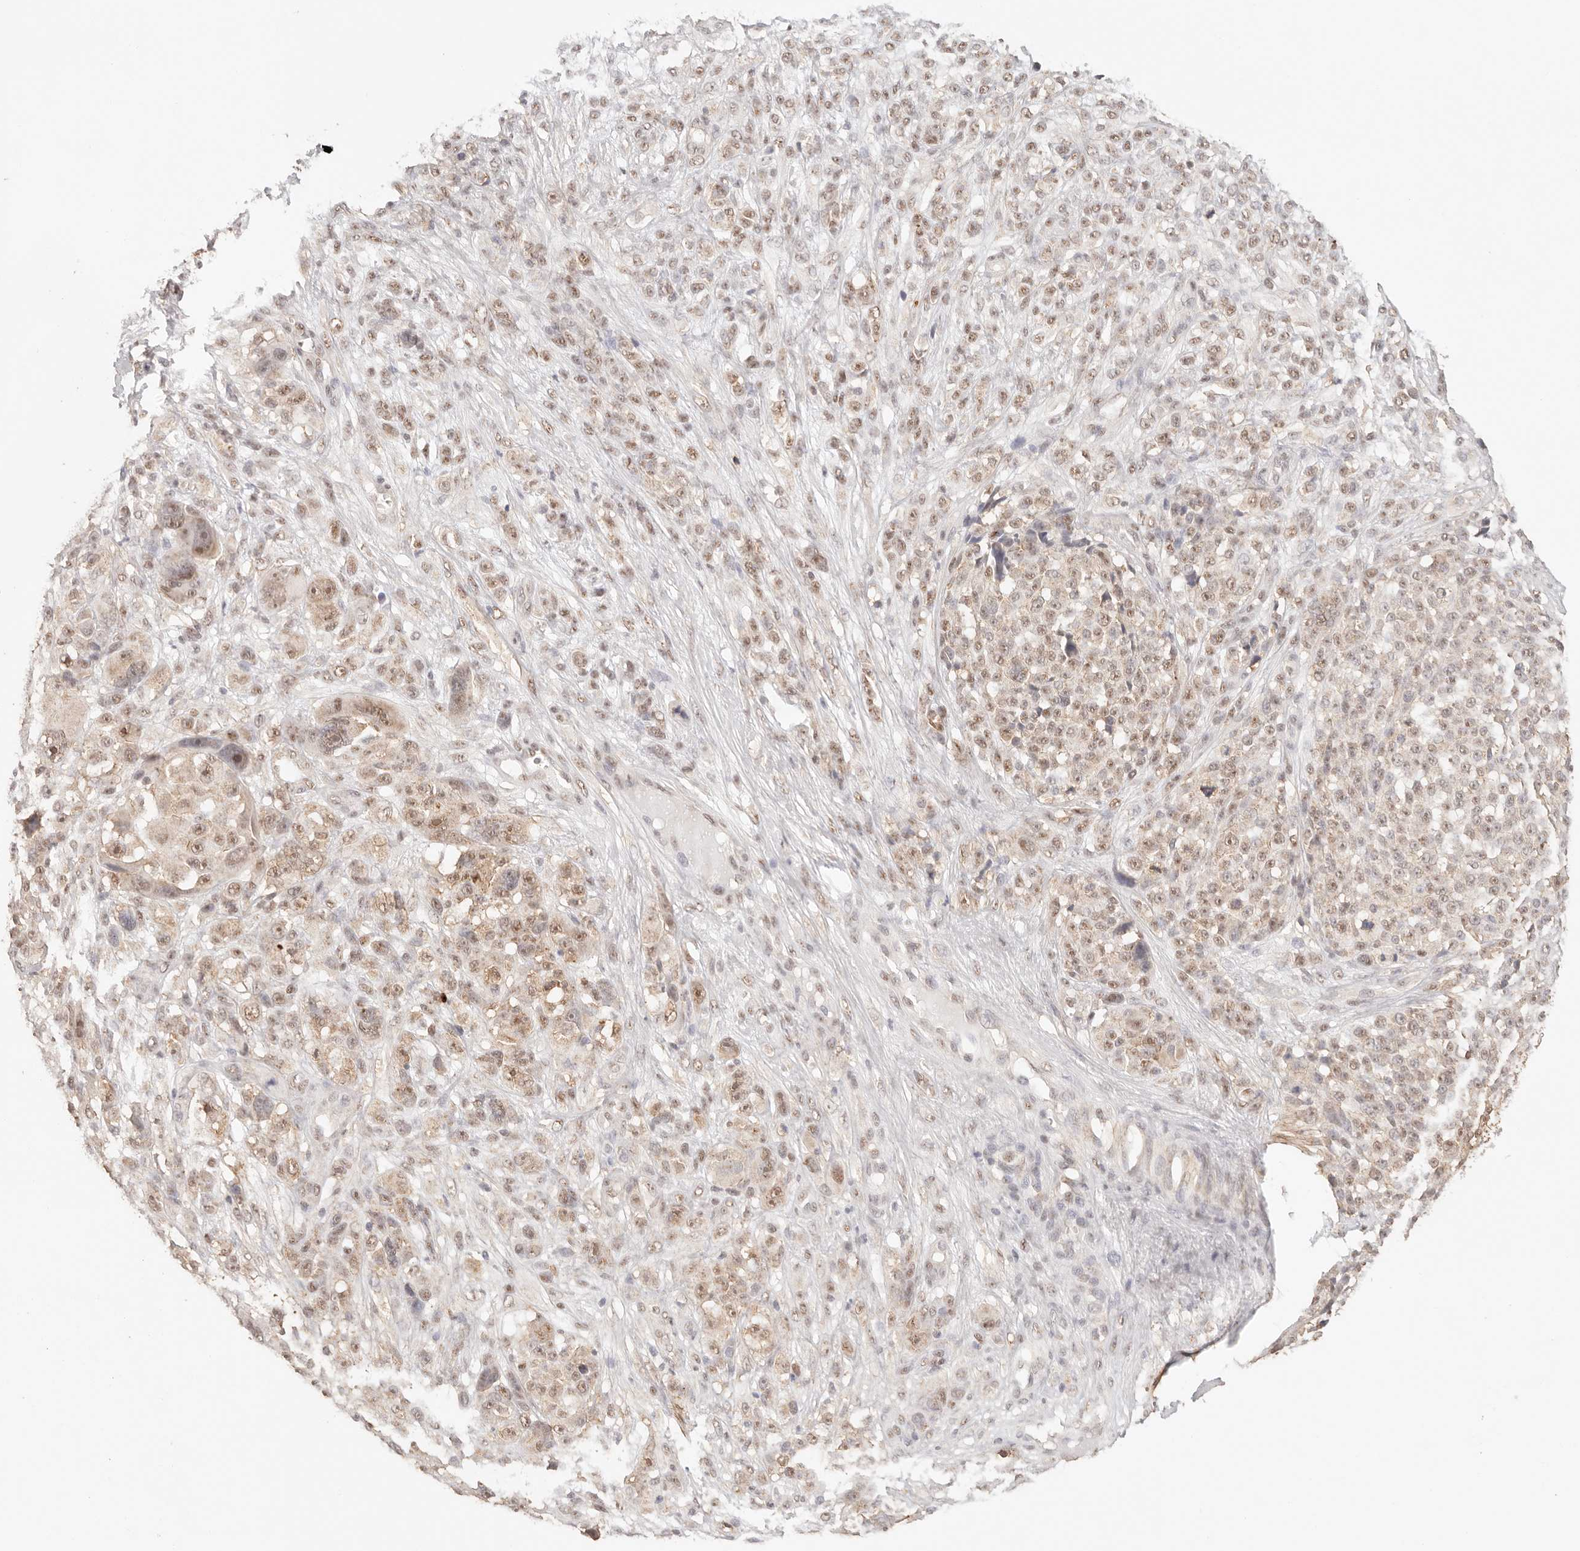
{"staining": {"intensity": "weak", "quantity": ">75%", "location": "cytoplasmic/membranous,nuclear"}, "tissue": "melanoma", "cell_type": "Tumor cells", "image_type": "cancer", "snomed": [{"axis": "morphology", "description": "Malignant melanoma, NOS"}, {"axis": "topography", "description": "Skin"}], "caption": "Weak cytoplasmic/membranous and nuclear positivity for a protein is seen in about >75% of tumor cells of malignant melanoma using immunohistochemistry.", "gene": "IL1R2", "patient": {"sex": "female", "age": 55}}